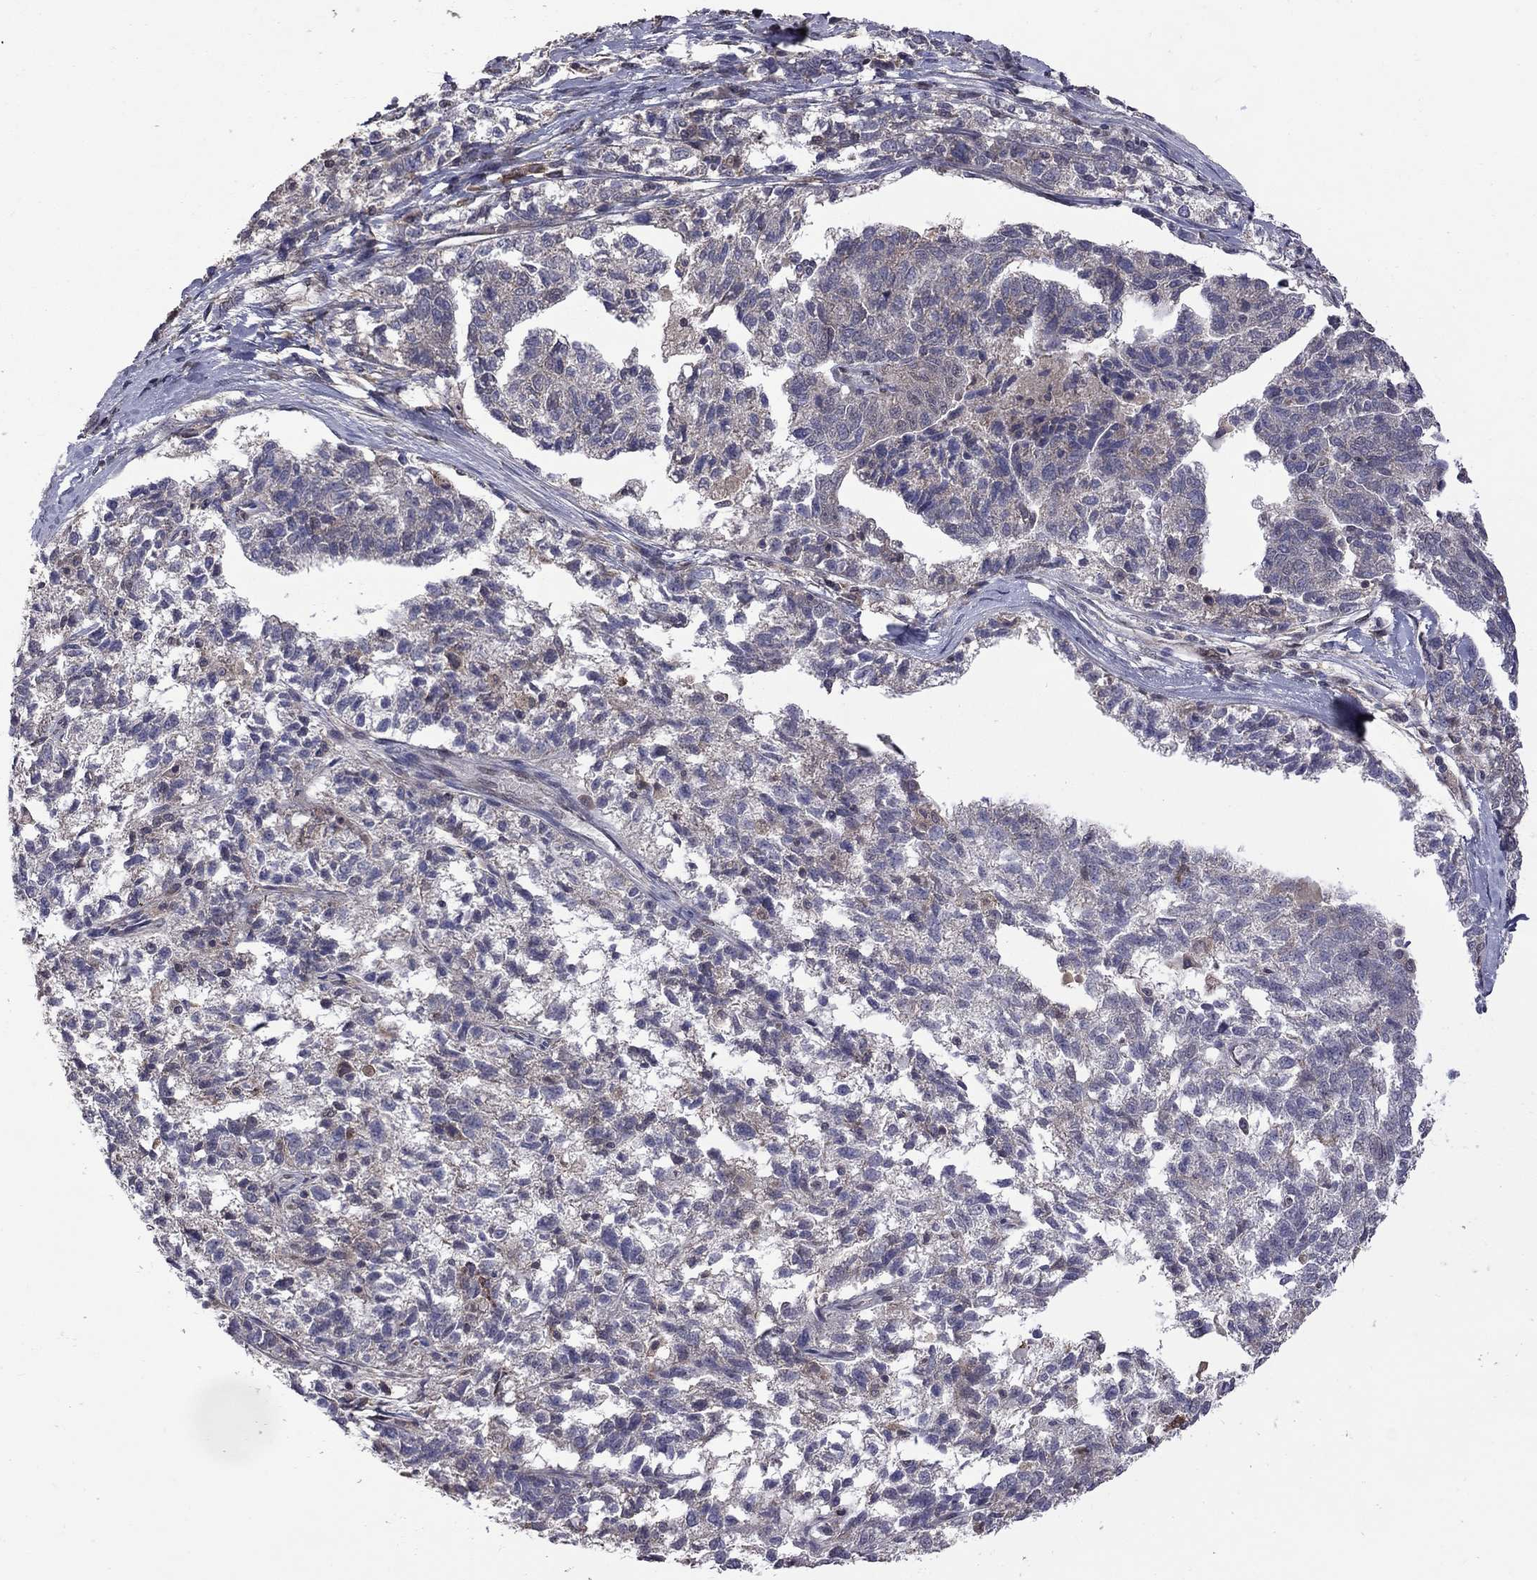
{"staining": {"intensity": "negative", "quantity": "none", "location": "none"}, "tissue": "ovarian cancer", "cell_type": "Tumor cells", "image_type": "cancer", "snomed": [{"axis": "morphology", "description": "Cystadenocarcinoma, serous, NOS"}, {"axis": "topography", "description": "Ovary"}], "caption": "This image is of ovarian serous cystadenocarcinoma stained with IHC to label a protein in brown with the nuclei are counter-stained blue. There is no staining in tumor cells. (DAB (3,3'-diaminobenzidine) immunohistochemistry visualized using brightfield microscopy, high magnification).", "gene": "GPAA1", "patient": {"sex": "female", "age": 71}}